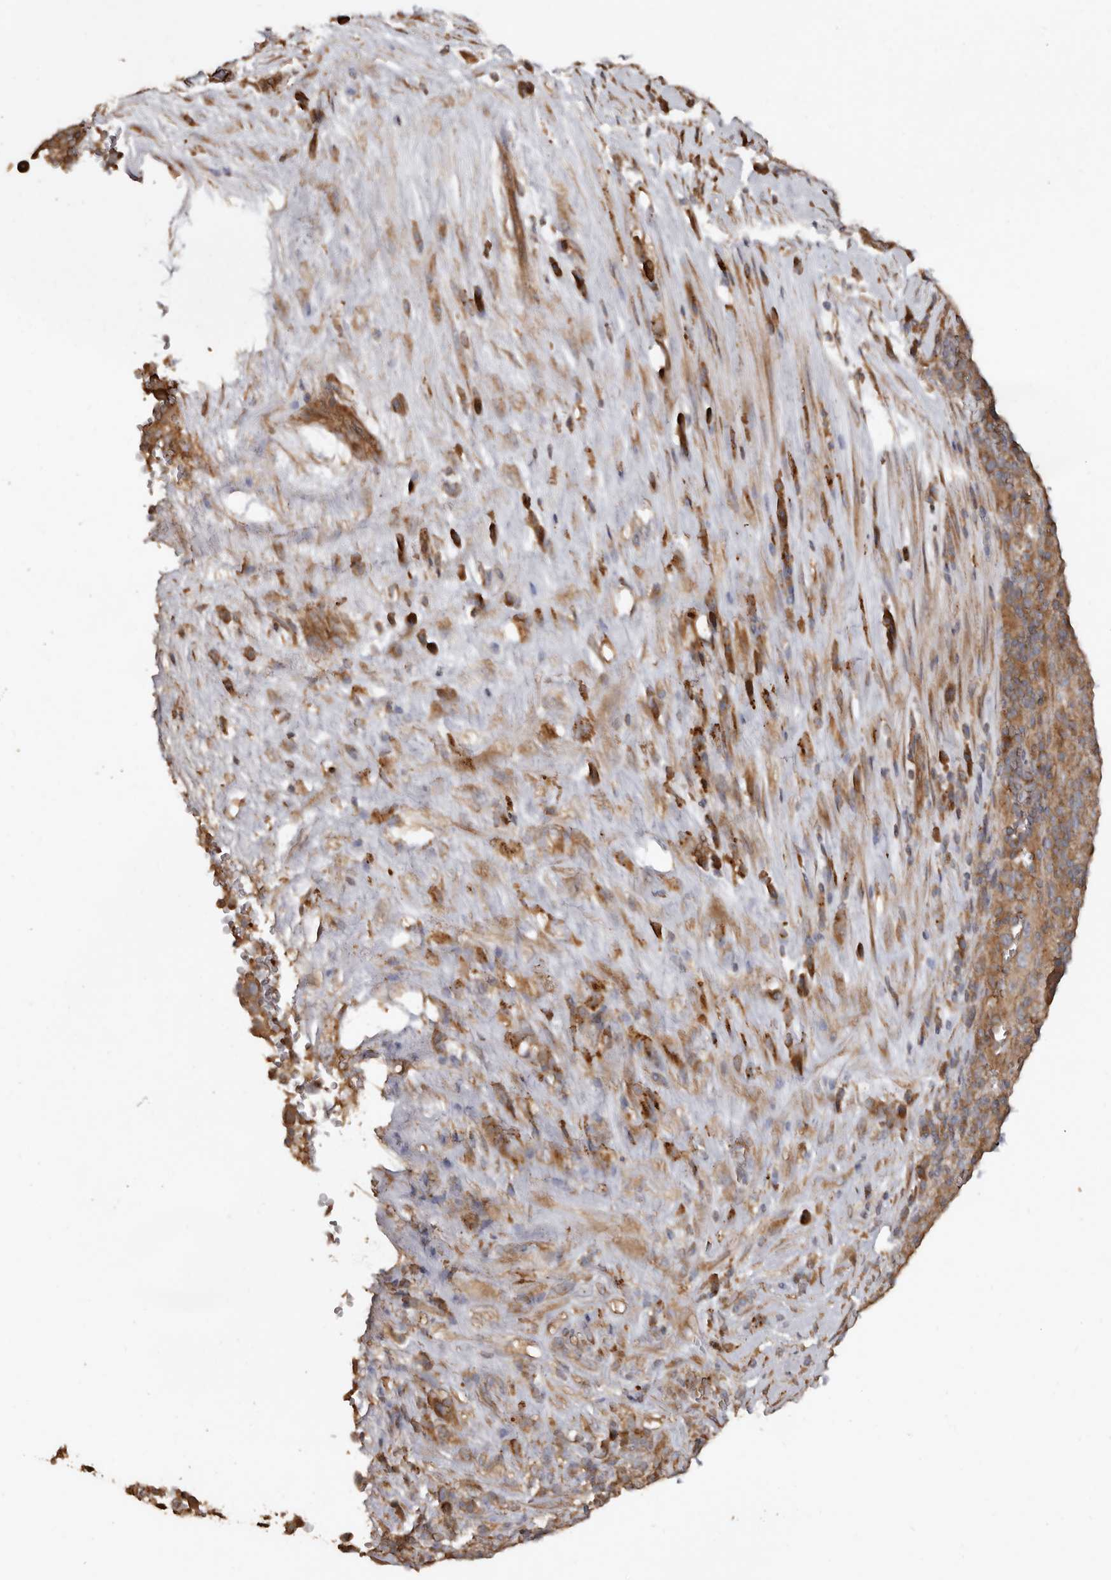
{"staining": {"intensity": "moderate", "quantity": ">75%", "location": "cytoplasmic/membranous"}, "tissue": "pancreatic cancer", "cell_type": "Tumor cells", "image_type": "cancer", "snomed": [{"axis": "morphology", "description": "Adenocarcinoma, NOS"}, {"axis": "topography", "description": "Pancreas"}], "caption": "Pancreatic adenocarcinoma tissue shows moderate cytoplasmic/membranous expression in about >75% of tumor cells, visualized by immunohistochemistry. (IHC, brightfield microscopy, high magnification).", "gene": "FLCN", "patient": {"sex": "male", "age": 63}}